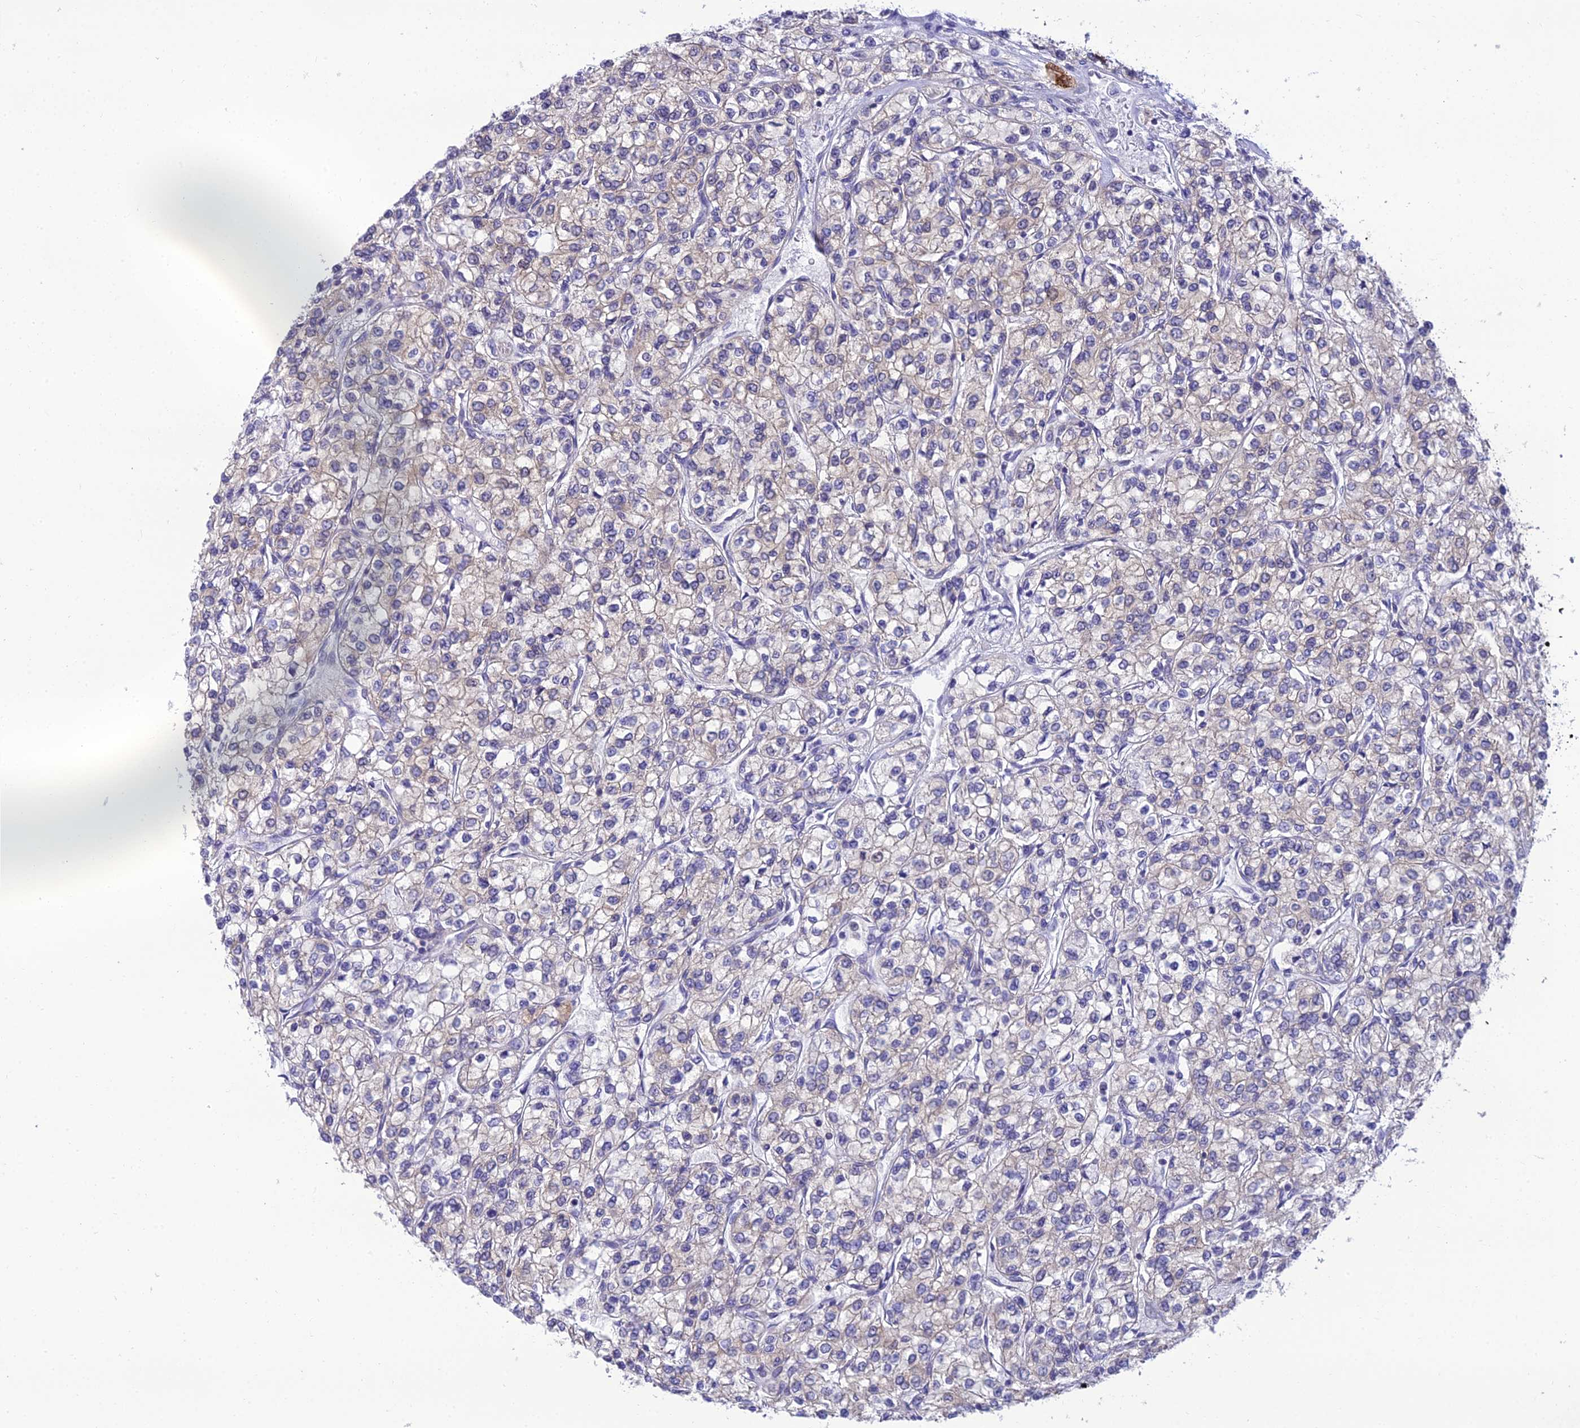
{"staining": {"intensity": "negative", "quantity": "none", "location": "none"}, "tissue": "renal cancer", "cell_type": "Tumor cells", "image_type": "cancer", "snomed": [{"axis": "morphology", "description": "Adenocarcinoma, NOS"}, {"axis": "topography", "description": "Kidney"}], "caption": "Renal cancer (adenocarcinoma) was stained to show a protein in brown. There is no significant positivity in tumor cells.", "gene": "CLCN7", "patient": {"sex": "male", "age": 80}}